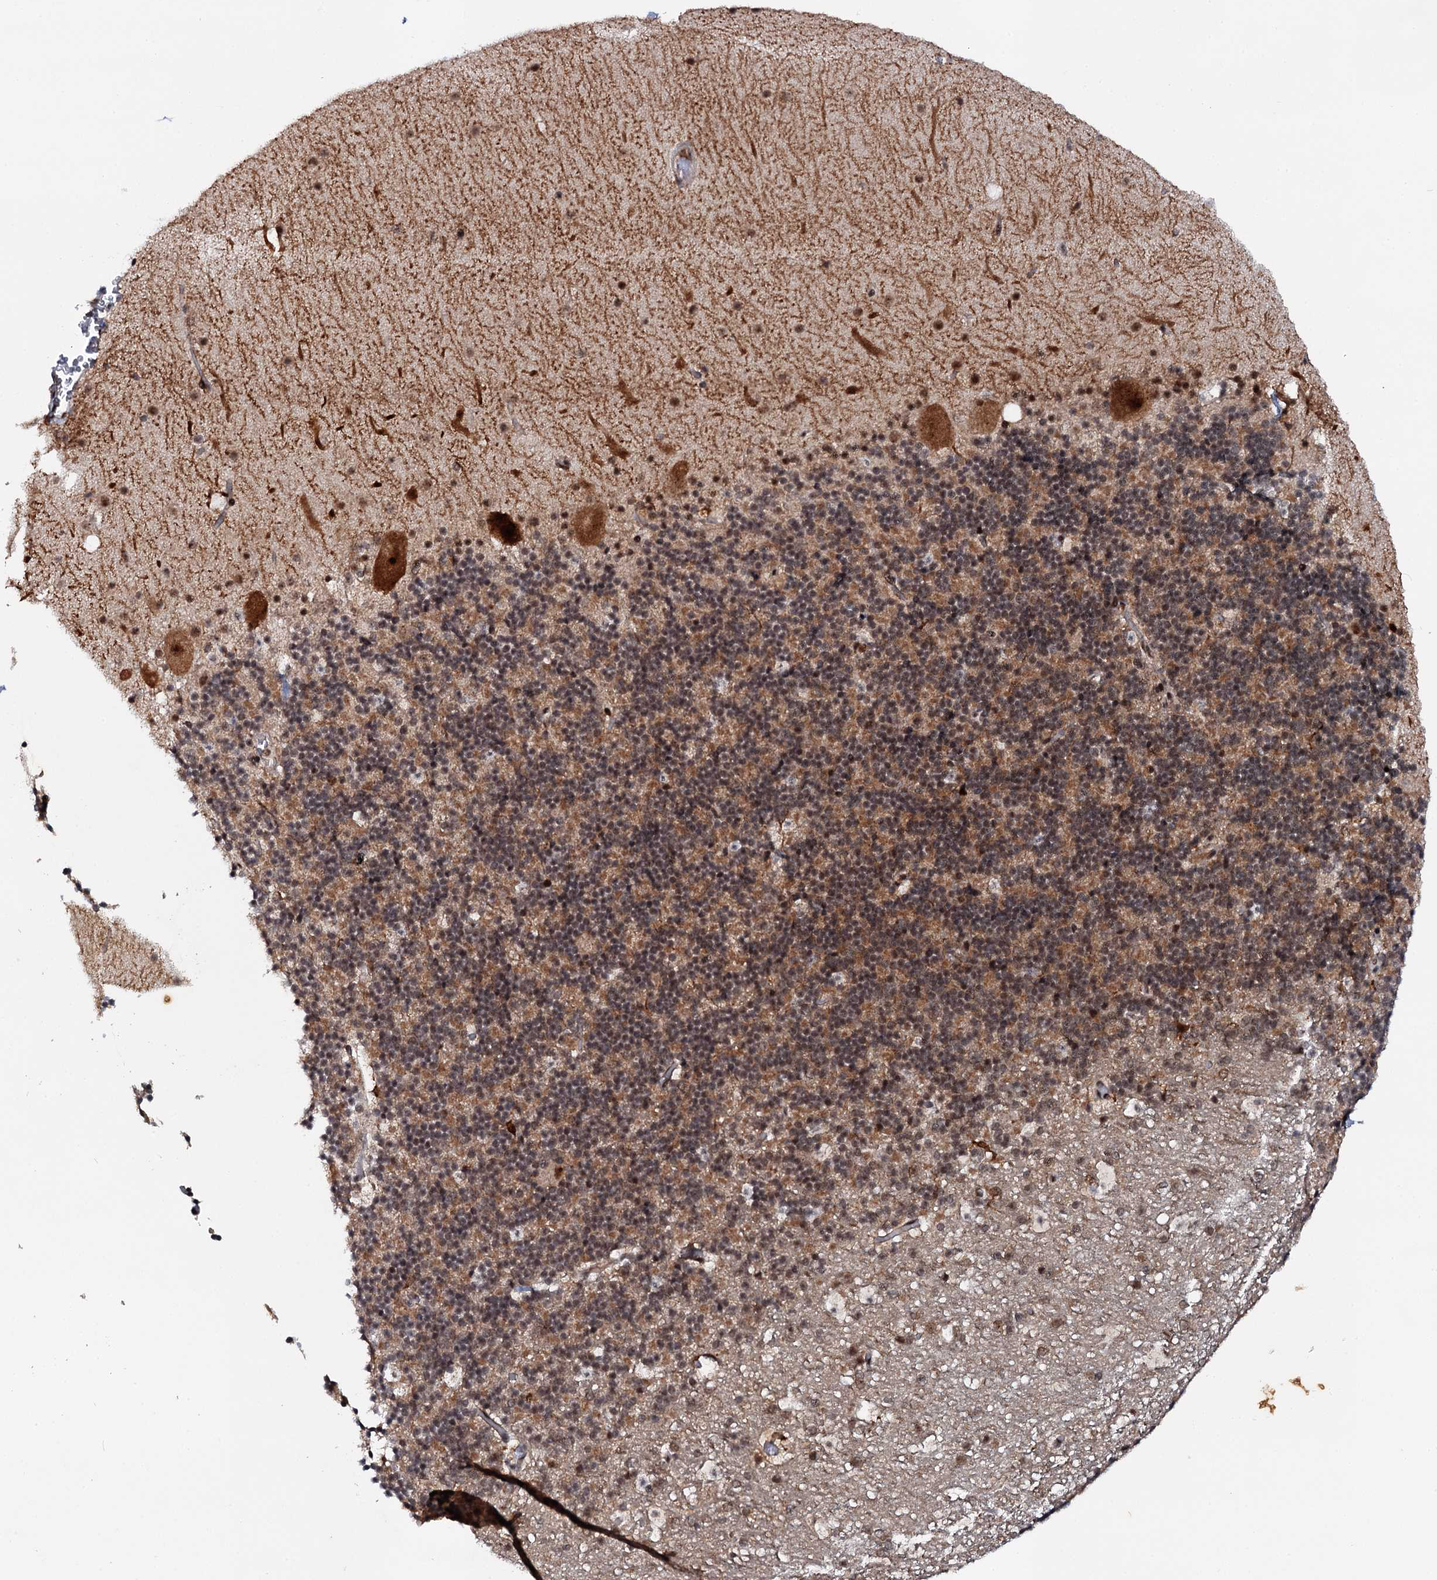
{"staining": {"intensity": "moderate", "quantity": ">75%", "location": "cytoplasmic/membranous,nuclear"}, "tissue": "cerebellum", "cell_type": "Cells in granular layer", "image_type": "normal", "snomed": [{"axis": "morphology", "description": "Normal tissue, NOS"}, {"axis": "topography", "description": "Cerebellum"}], "caption": "Moderate cytoplasmic/membranous,nuclear positivity is seen in about >75% of cells in granular layer in benign cerebellum. (Stains: DAB (3,3'-diaminobenzidine) in brown, nuclei in blue, Microscopy: brightfield microscopy at high magnification).", "gene": "BUD13", "patient": {"sex": "male", "age": 57}}